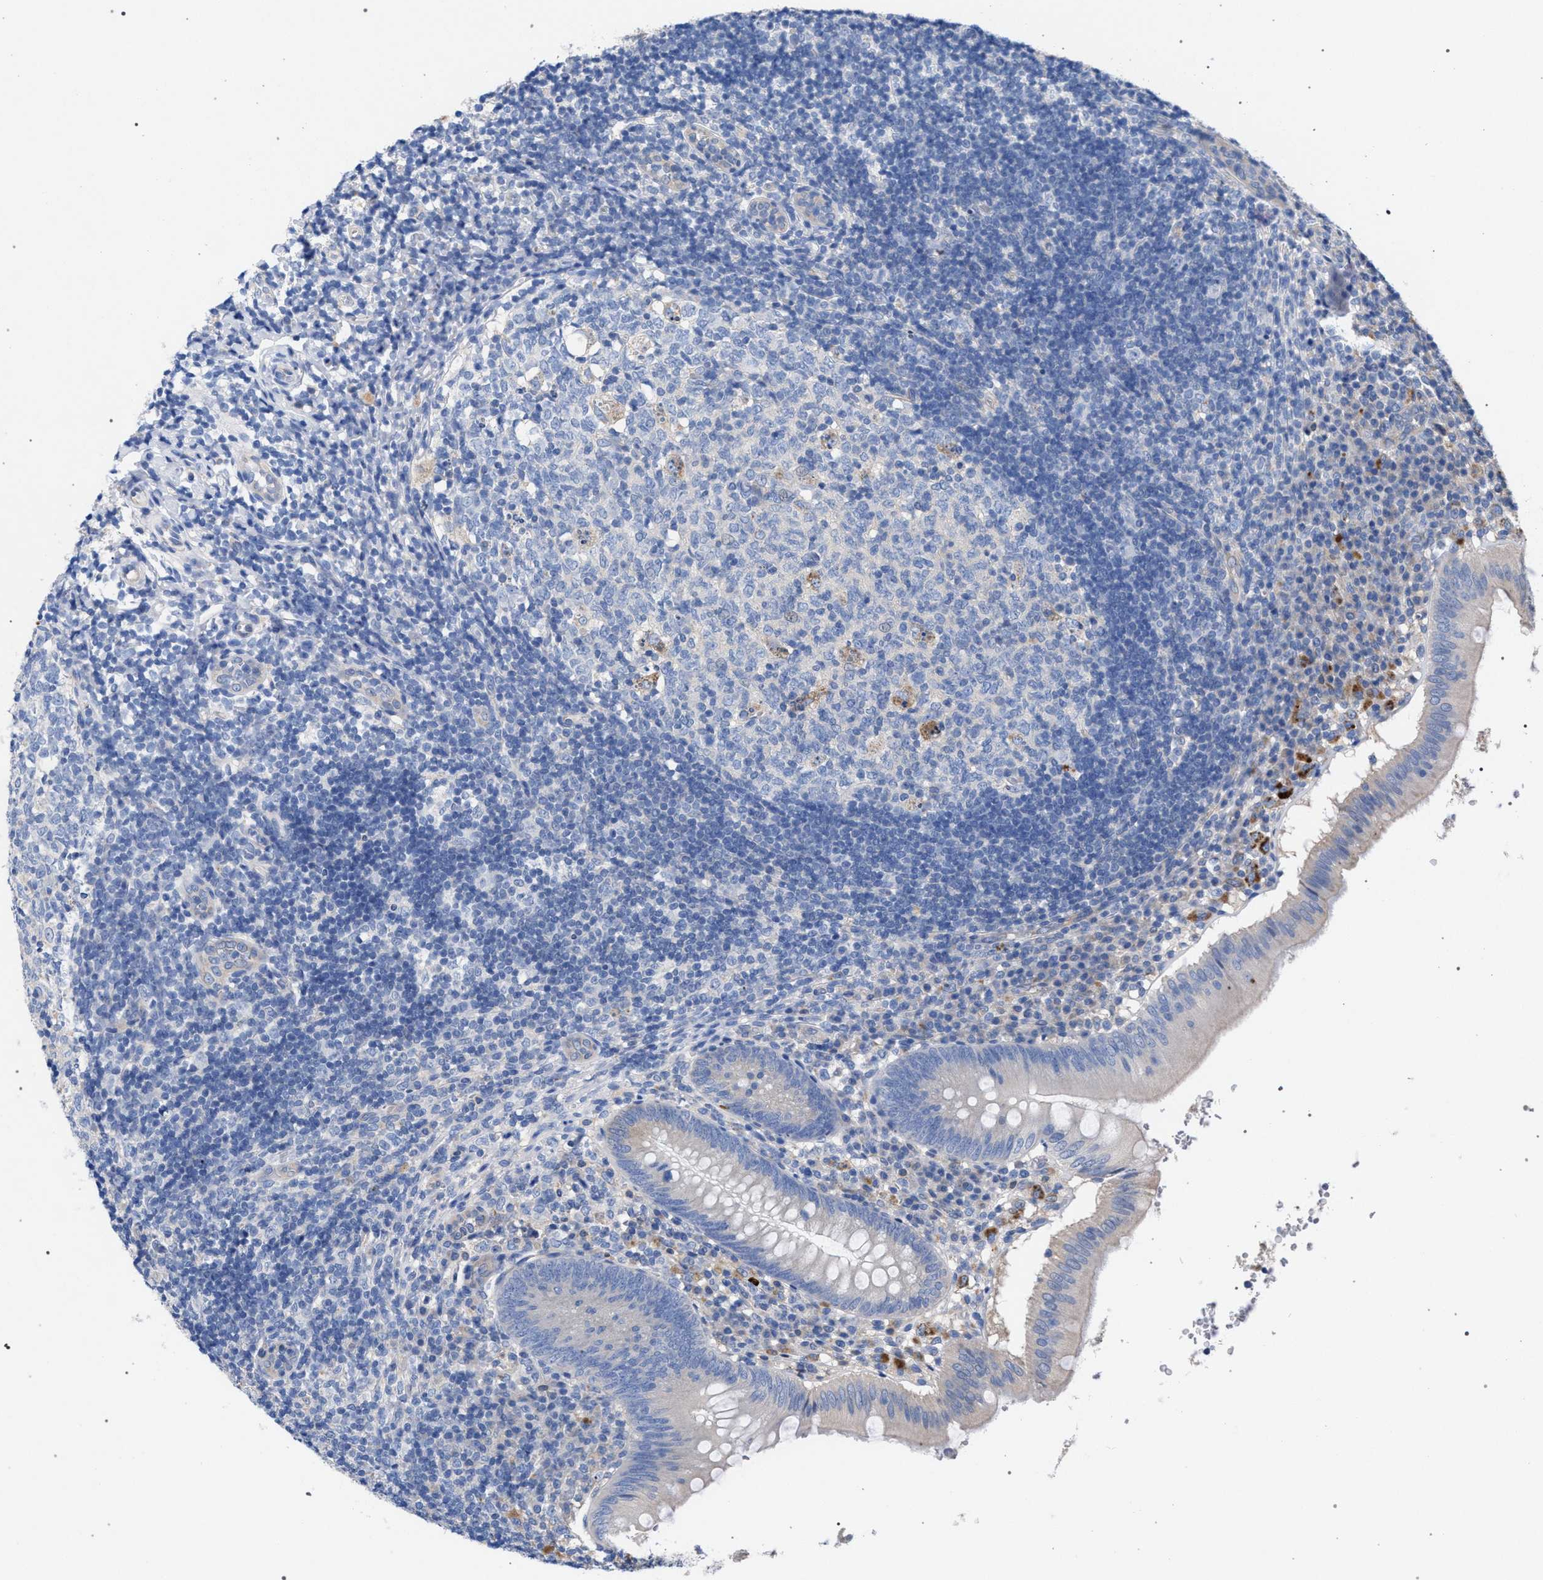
{"staining": {"intensity": "weak", "quantity": "<25%", "location": "cytoplasmic/membranous"}, "tissue": "appendix", "cell_type": "Glandular cells", "image_type": "normal", "snomed": [{"axis": "morphology", "description": "Normal tissue, NOS"}, {"axis": "topography", "description": "Appendix"}], "caption": "Image shows no protein staining in glandular cells of benign appendix.", "gene": "GMPR", "patient": {"sex": "male", "age": 8}}